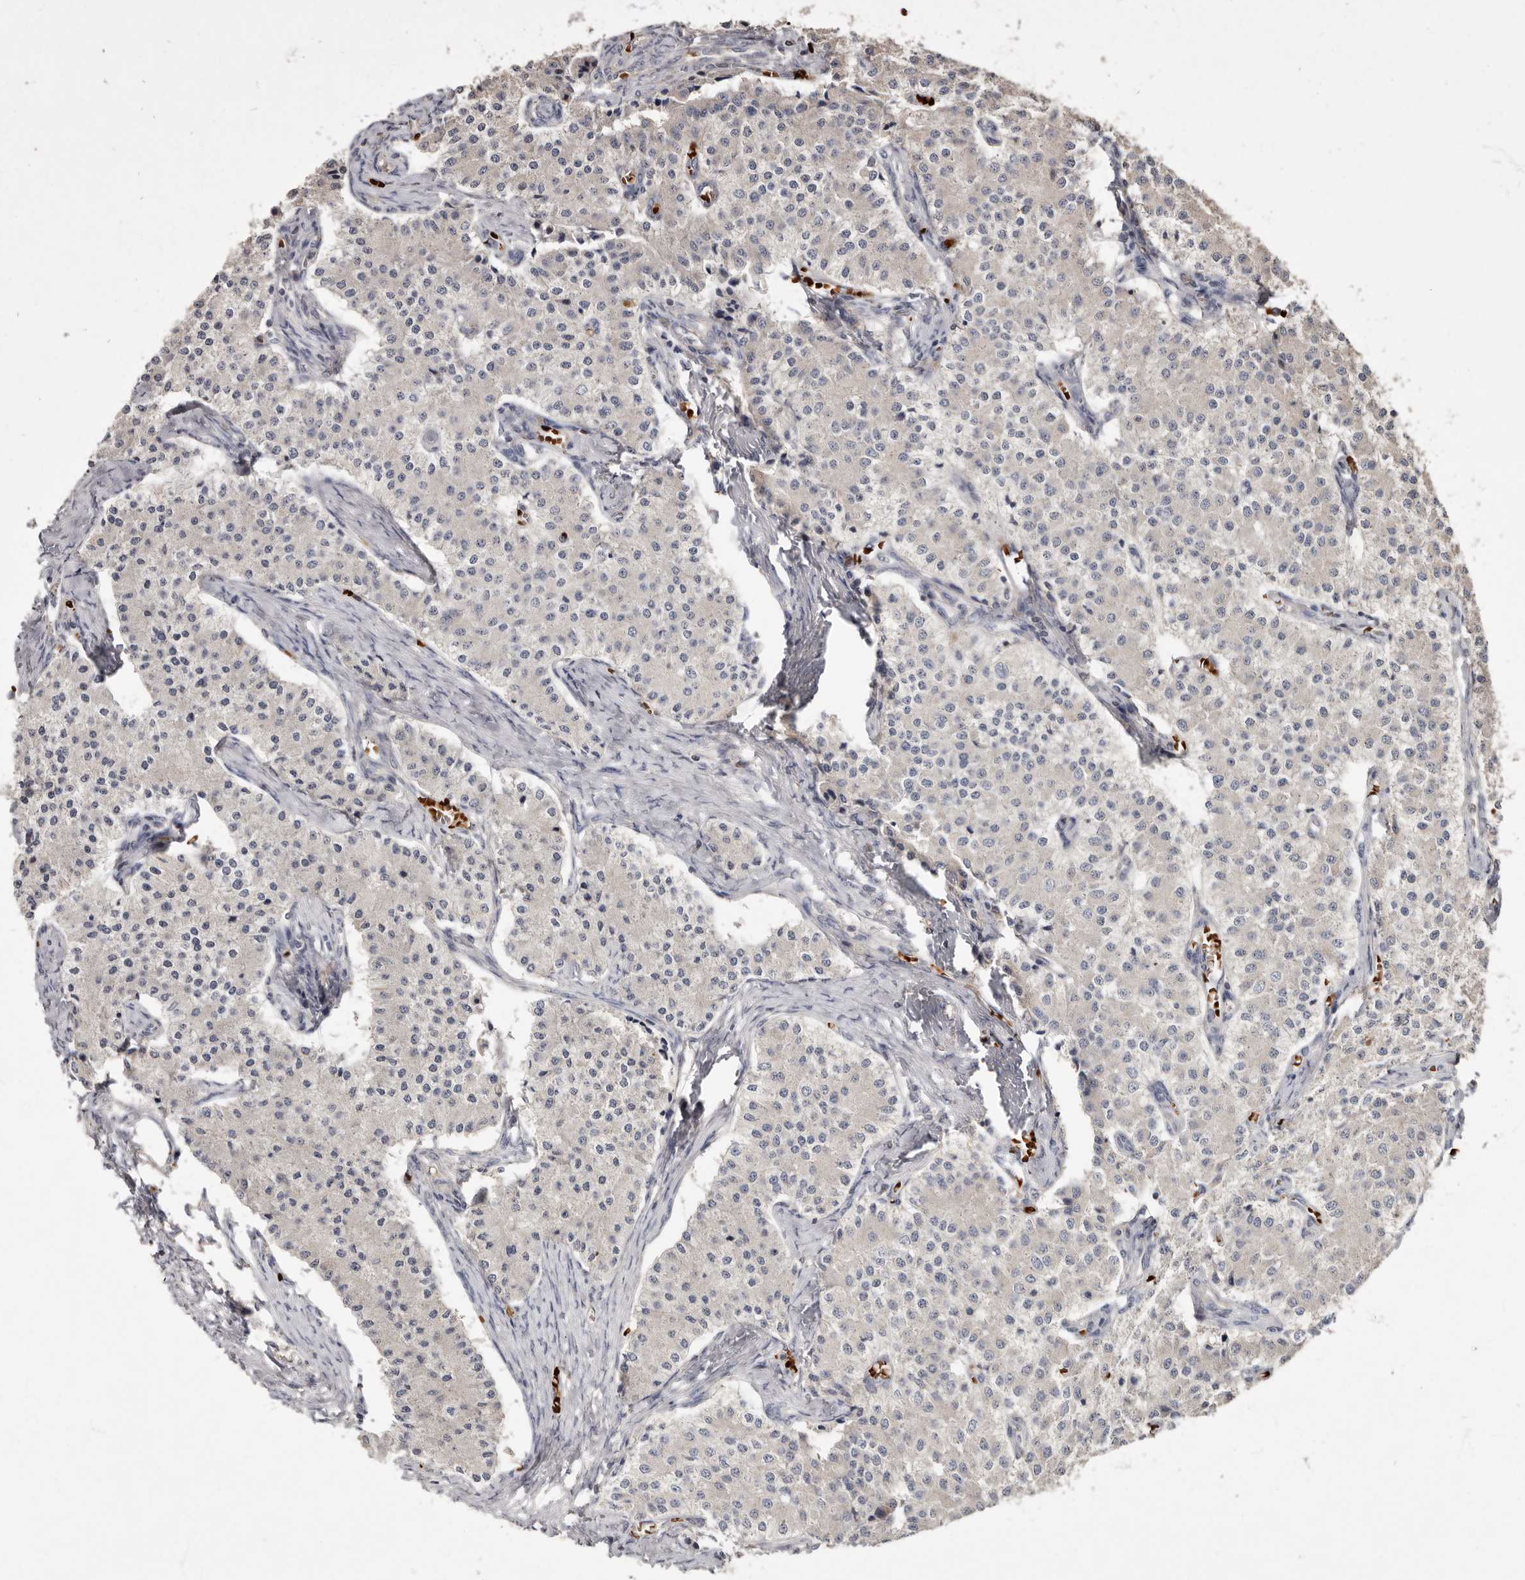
{"staining": {"intensity": "negative", "quantity": "none", "location": "none"}, "tissue": "carcinoid", "cell_type": "Tumor cells", "image_type": "cancer", "snomed": [{"axis": "morphology", "description": "Carcinoid, malignant, NOS"}, {"axis": "topography", "description": "Colon"}], "caption": "Protein analysis of malignant carcinoid shows no significant expression in tumor cells. The staining was performed using DAB (3,3'-diaminobenzidine) to visualize the protein expression in brown, while the nuclei were stained in blue with hematoxylin (Magnification: 20x).", "gene": "KIF26B", "patient": {"sex": "female", "age": 52}}